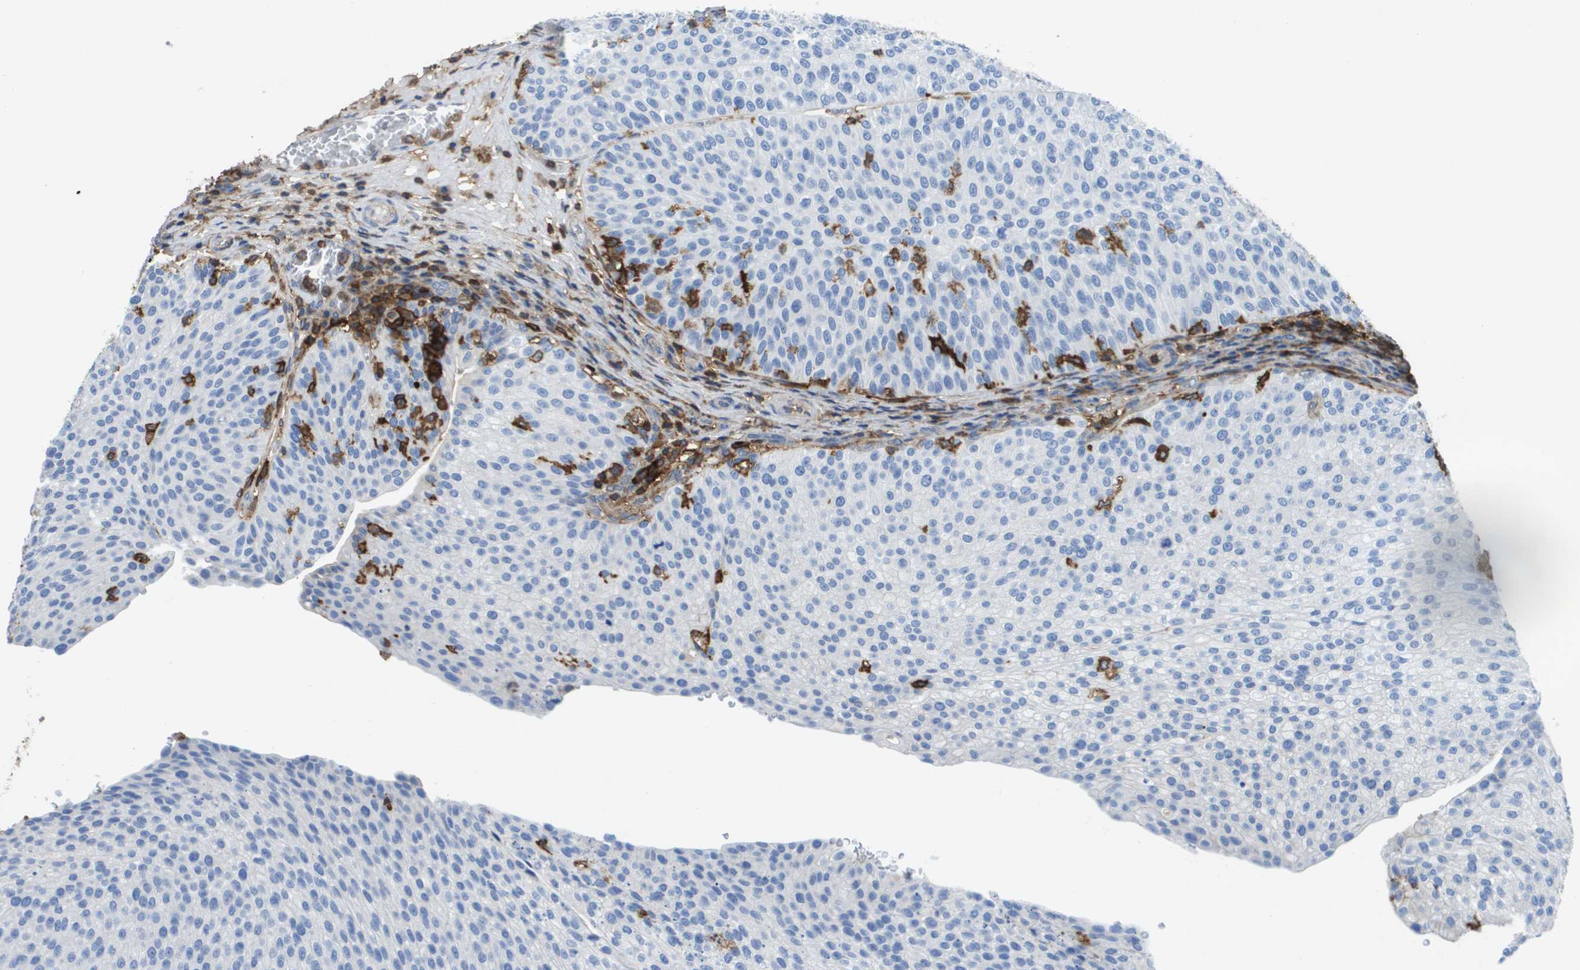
{"staining": {"intensity": "negative", "quantity": "none", "location": "none"}, "tissue": "urothelial cancer", "cell_type": "Tumor cells", "image_type": "cancer", "snomed": [{"axis": "morphology", "description": "Urothelial carcinoma, Low grade"}, {"axis": "topography", "description": "Smooth muscle"}, {"axis": "topography", "description": "Urinary bladder"}], "caption": "The micrograph demonstrates no staining of tumor cells in urothelial carcinoma (low-grade). (DAB (3,3'-diaminobenzidine) immunohistochemistry (IHC) with hematoxylin counter stain).", "gene": "PASK", "patient": {"sex": "male", "age": 60}}